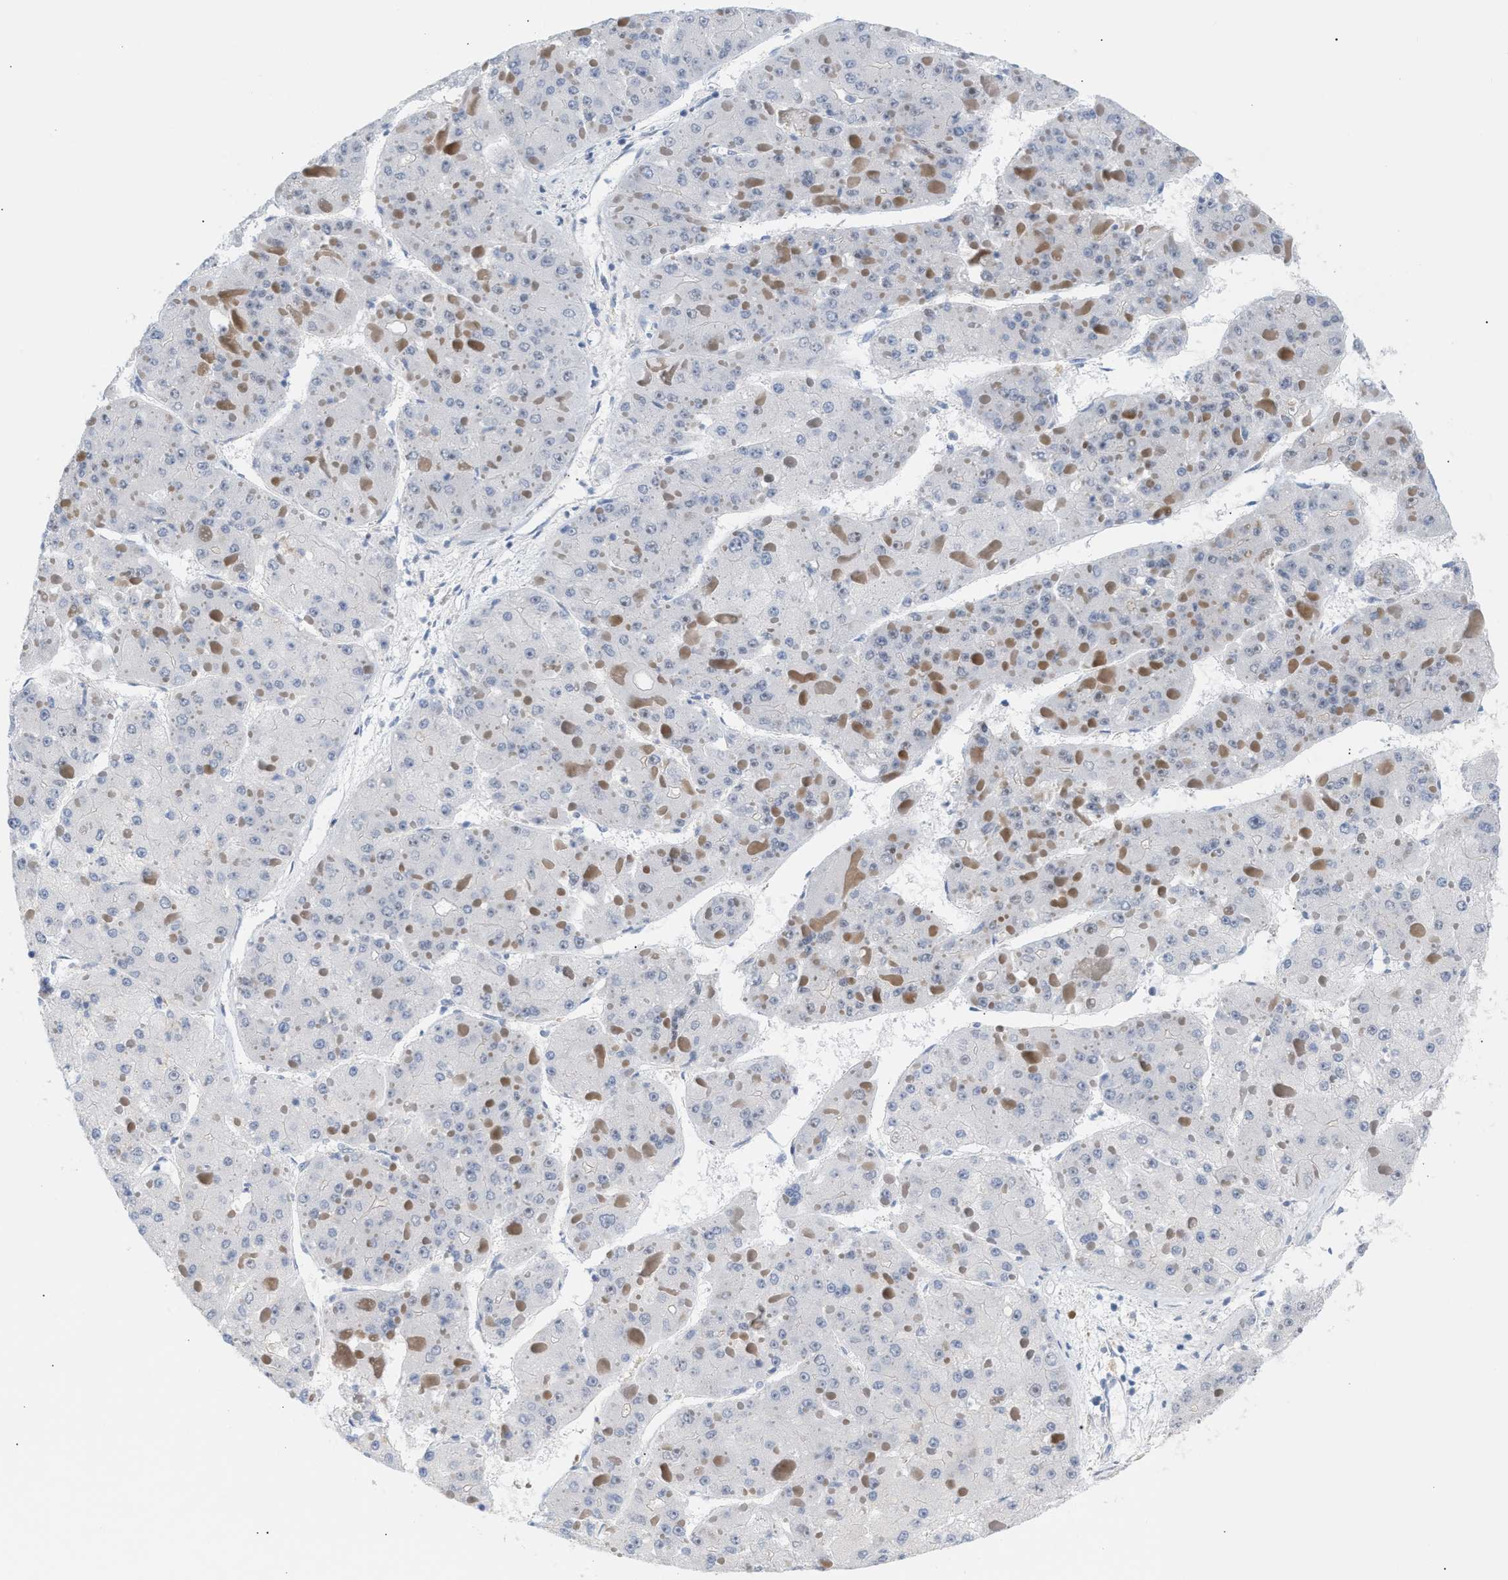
{"staining": {"intensity": "negative", "quantity": "none", "location": "none"}, "tissue": "liver cancer", "cell_type": "Tumor cells", "image_type": "cancer", "snomed": [{"axis": "morphology", "description": "Carcinoma, Hepatocellular, NOS"}, {"axis": "topography", "description": "Liver"}], "caption": "High power microscopy photomicrograph of an IHC histopathology image of hepatocellular carcinoma (liver), revealing no significant positivity in tumor cells.", "gene": "LRCH1", "patient": {"sex": "female", "age": 73}}